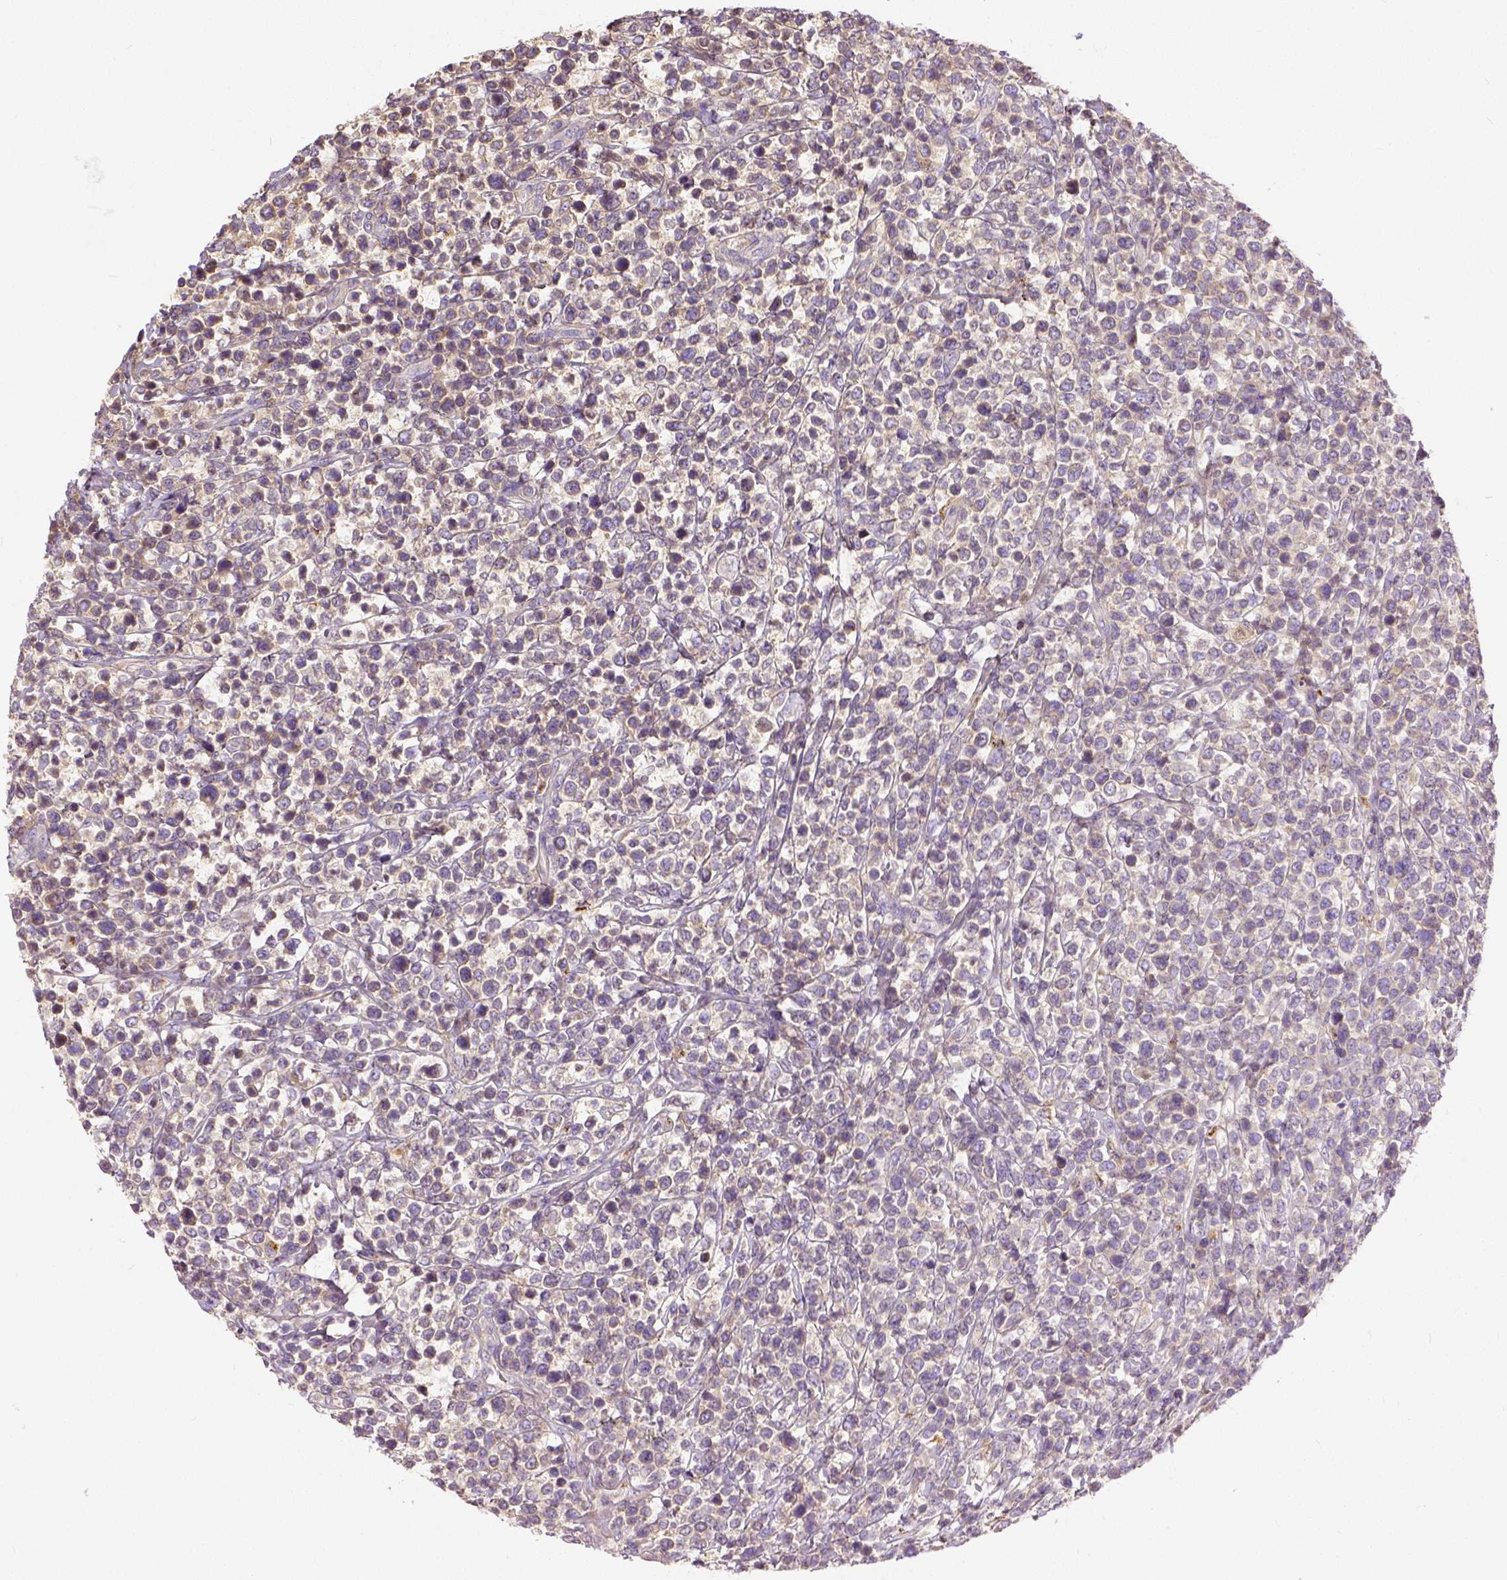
{"staining": {"intensity": "weak", "quantity": "25%-75%", "location": "cytoplasmic/membranous"}, "tissue": "lymphoma", "cell_type": "Tumor cells", "image_type": "cancer", "snomed": [{"axis": "morphology", "description": "Malignant lymphoma, non-Hodgkin's type, High grade"}, {"axis": "topography", "description": "Soft tissue"}], "caption": "This is an image of immunohistochemistry staining of high-grade malignant lymphoma, non-Hodgkin's type, which shows weak expression in the cytoplasmic/membranous of tumor cells.", "gene": "CADM4", "patient": {"sex": "female", "age": 56}}